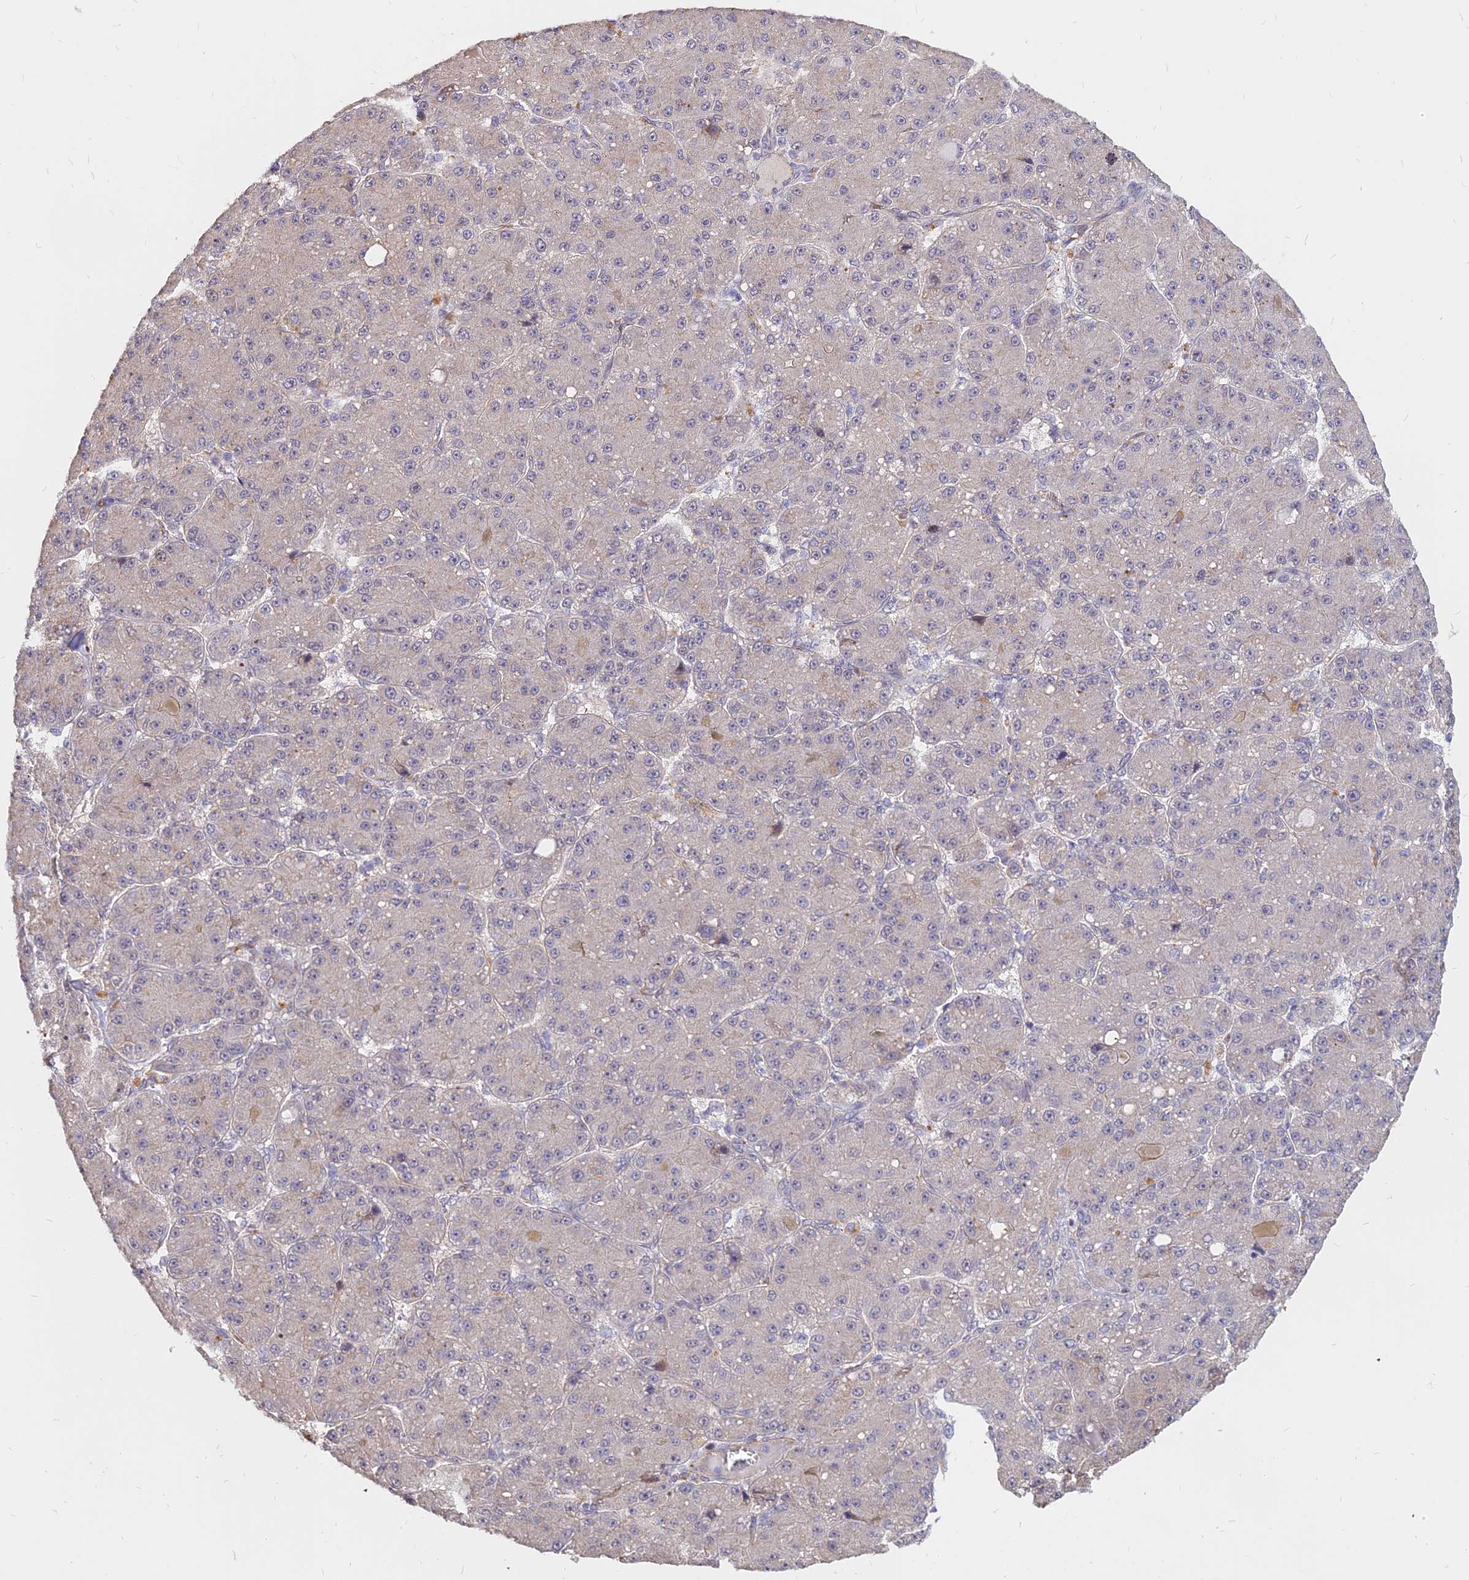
{"staining": {"intensity": "negative", "quantity": "none", "location": "none"}, "tissue": "liver cancer", "cell_type": "Tumor cells", "image_type": "cancer", "snomed": [{"axis": "morphology", "description": "Carcinoma, Hepatocellular, NOS"}, {"axis": "topography", "description": "Liver"}], "caption": "Immunohistochemistry image of human hepatocellular carcinoma (liver) stained for a protein (brown), which demonstrates no staining in tumor cells.", "gene": "C11orf68", "patient": {"sex": "male", "age": 67}}